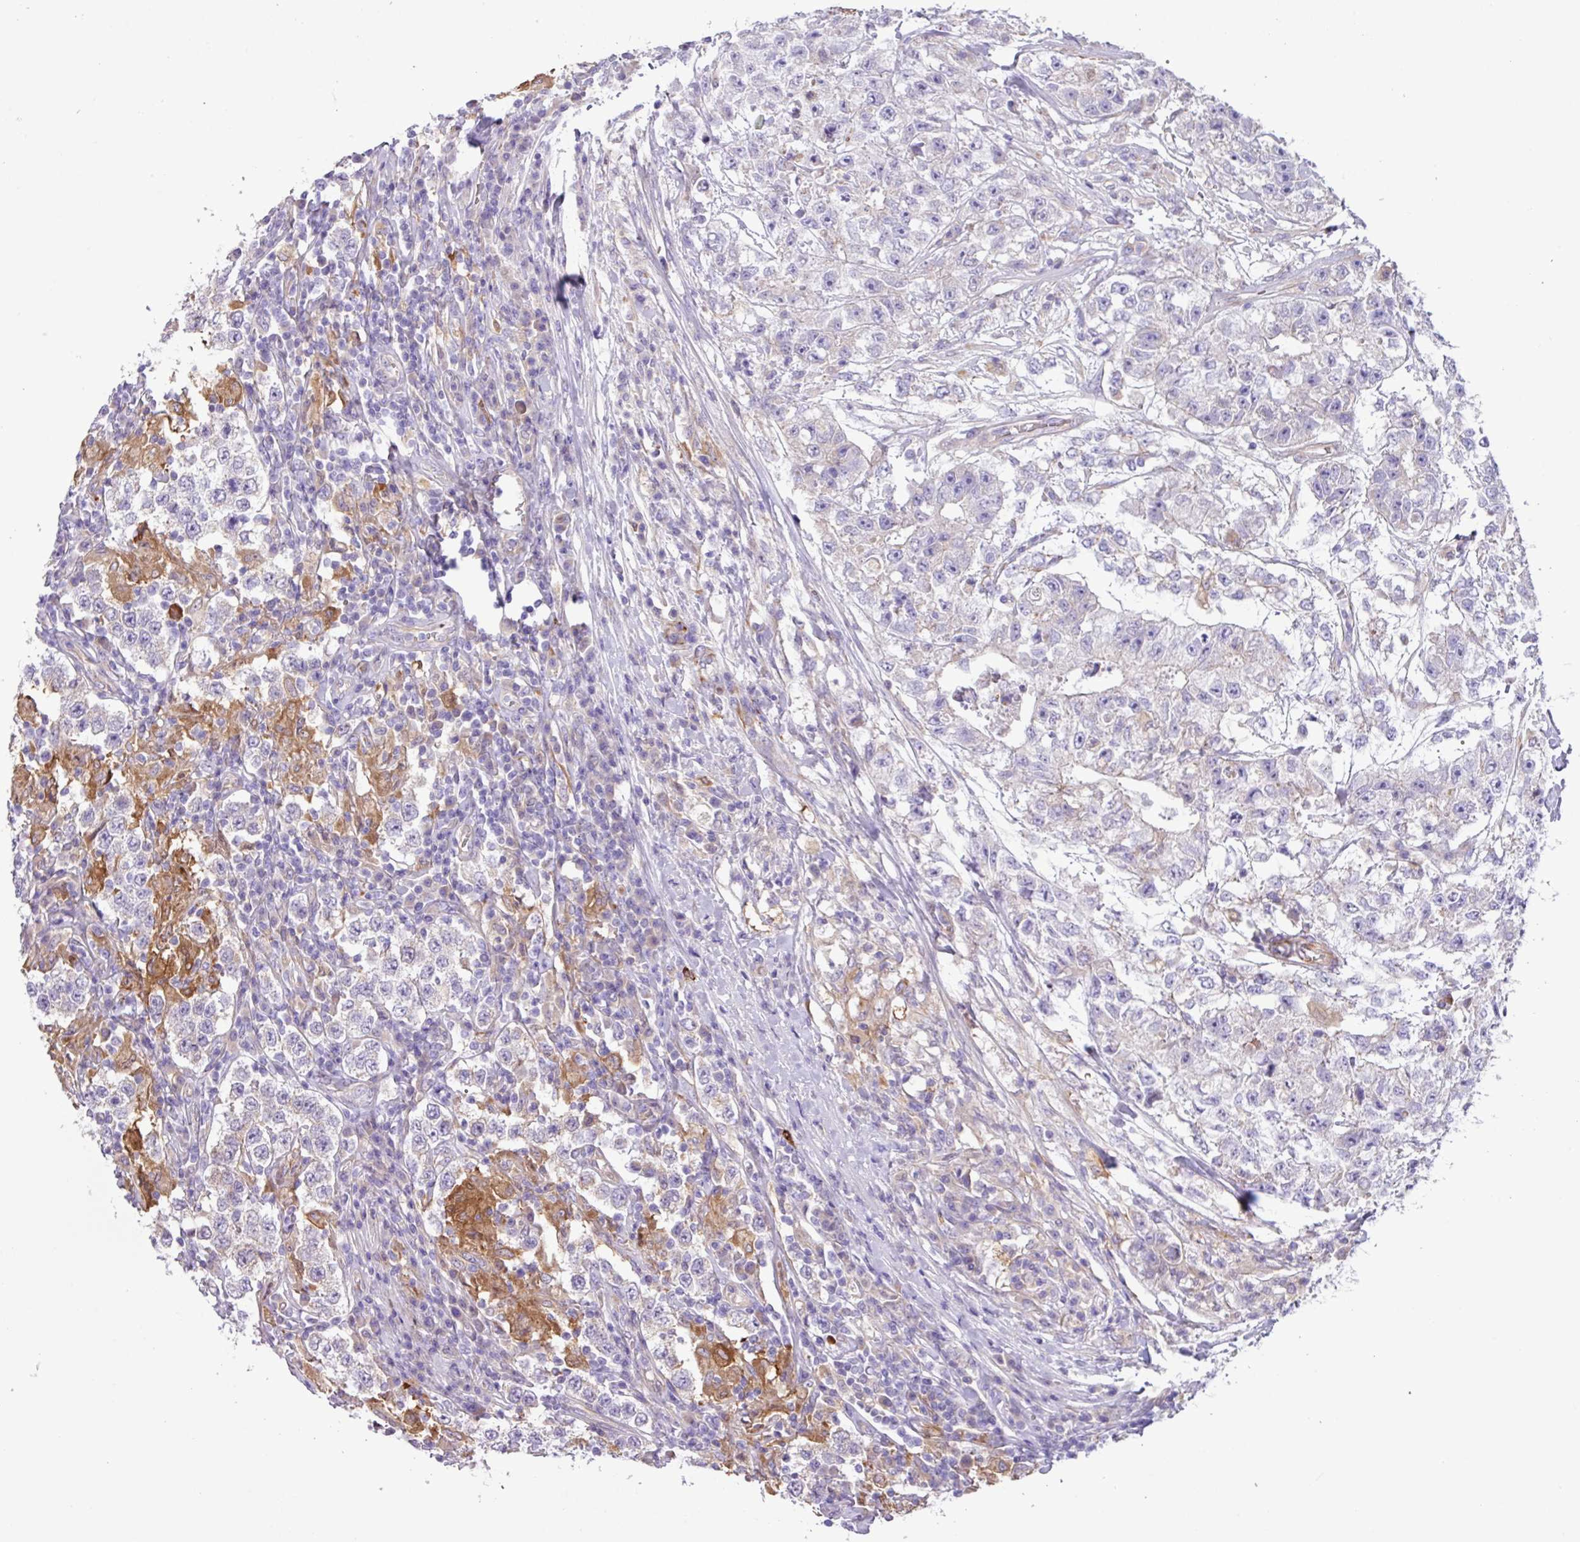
{"staining": {"intensity": "negative", "quantity": "none", "location": "none"}, "tissue": "testis cancer", "cell_type": "Tumor cells", "image_type": "cancer", "snomed": [{"axis": "morphology", "description": "Seminoma, NOS"}, {"axis": "morphology", "description": "Carcinoma, Embryonal, NOS"}, {"axis": "topography", "description": "Testis"}], "caption": "The micrograph exhibits no staining of tumor cells in testis cancer (embryonal carcinoma).", "gene": "MRM2", "patient": {"sex": "male", "age": 41}}